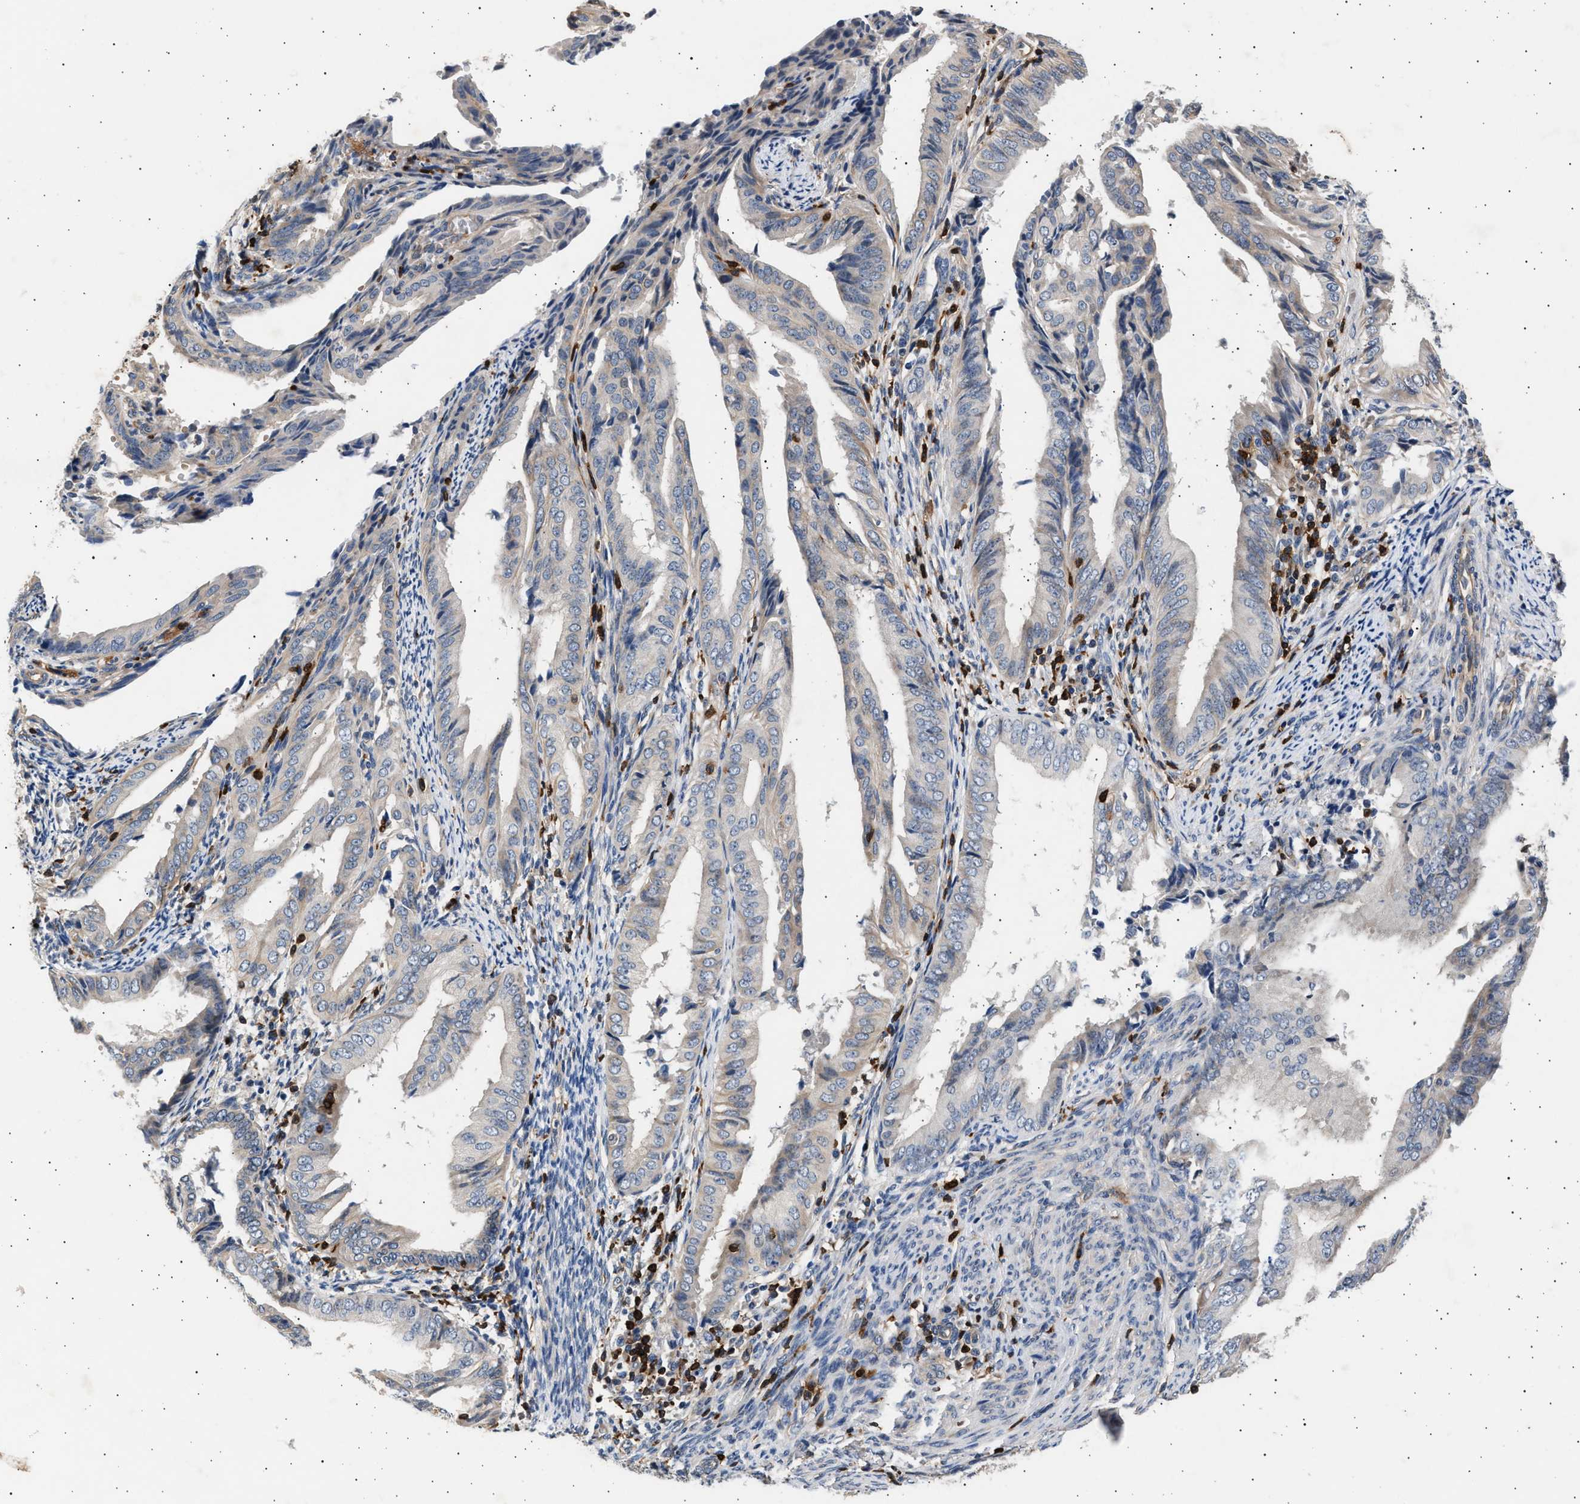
{"staining": {"intensity": "negative", "quantity": "none", "location": "none"}, "tissue": "endometrial cancer", "cell_type": "Tumor cells", "image_type": "cancer", "snomed": [{"axis": "morphology", "description": "Adenocarcinoma, NOS"}, {"axis": "topography", "description": "Endometrium"}], "caption": "Endometrial cancer (adenocarcinoma) was stained to show a protein in brown. There is no significant expression in tumor cells.", "gene": "GRAP2", "patient": {"sex": "female", "age": 58}}